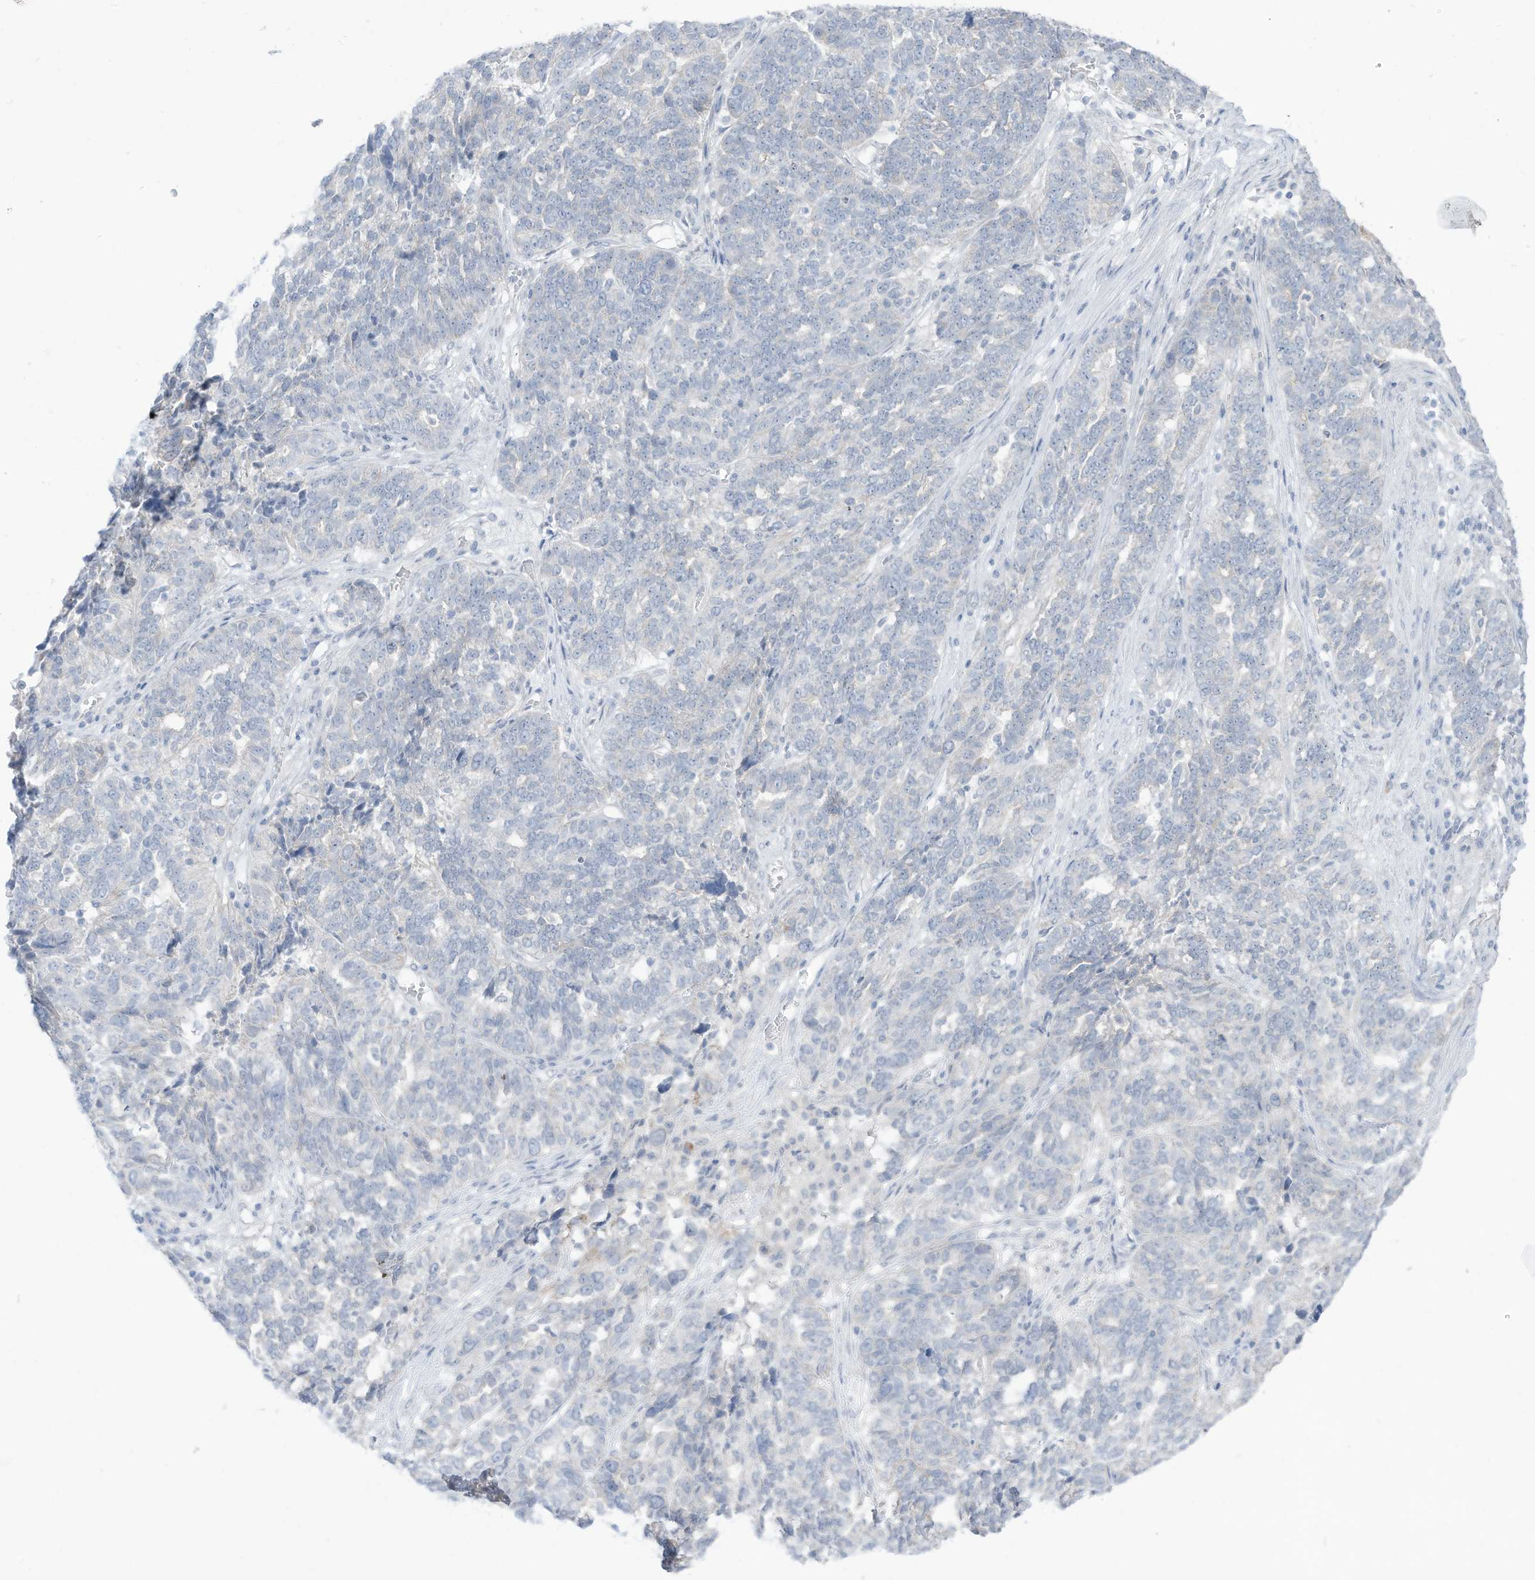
{"staining": {"intensity": "negative", "quantity": "none", "location": "none"}, "tissue": "ovarian cancer", "cell_type": "Tumor cells", "image_type": "cancer", "snomed": [{"axis": "morphology", "description": "Cystadenocarcinoma, serous, NOS"}, {"axis": "topography", "description": "Ovary"}], "caption": "Image shows no significant protein positivity in tumor cells of ovarian cancer.", "gene": "OGT", "patient": {"sex": "female", "age": 59}}